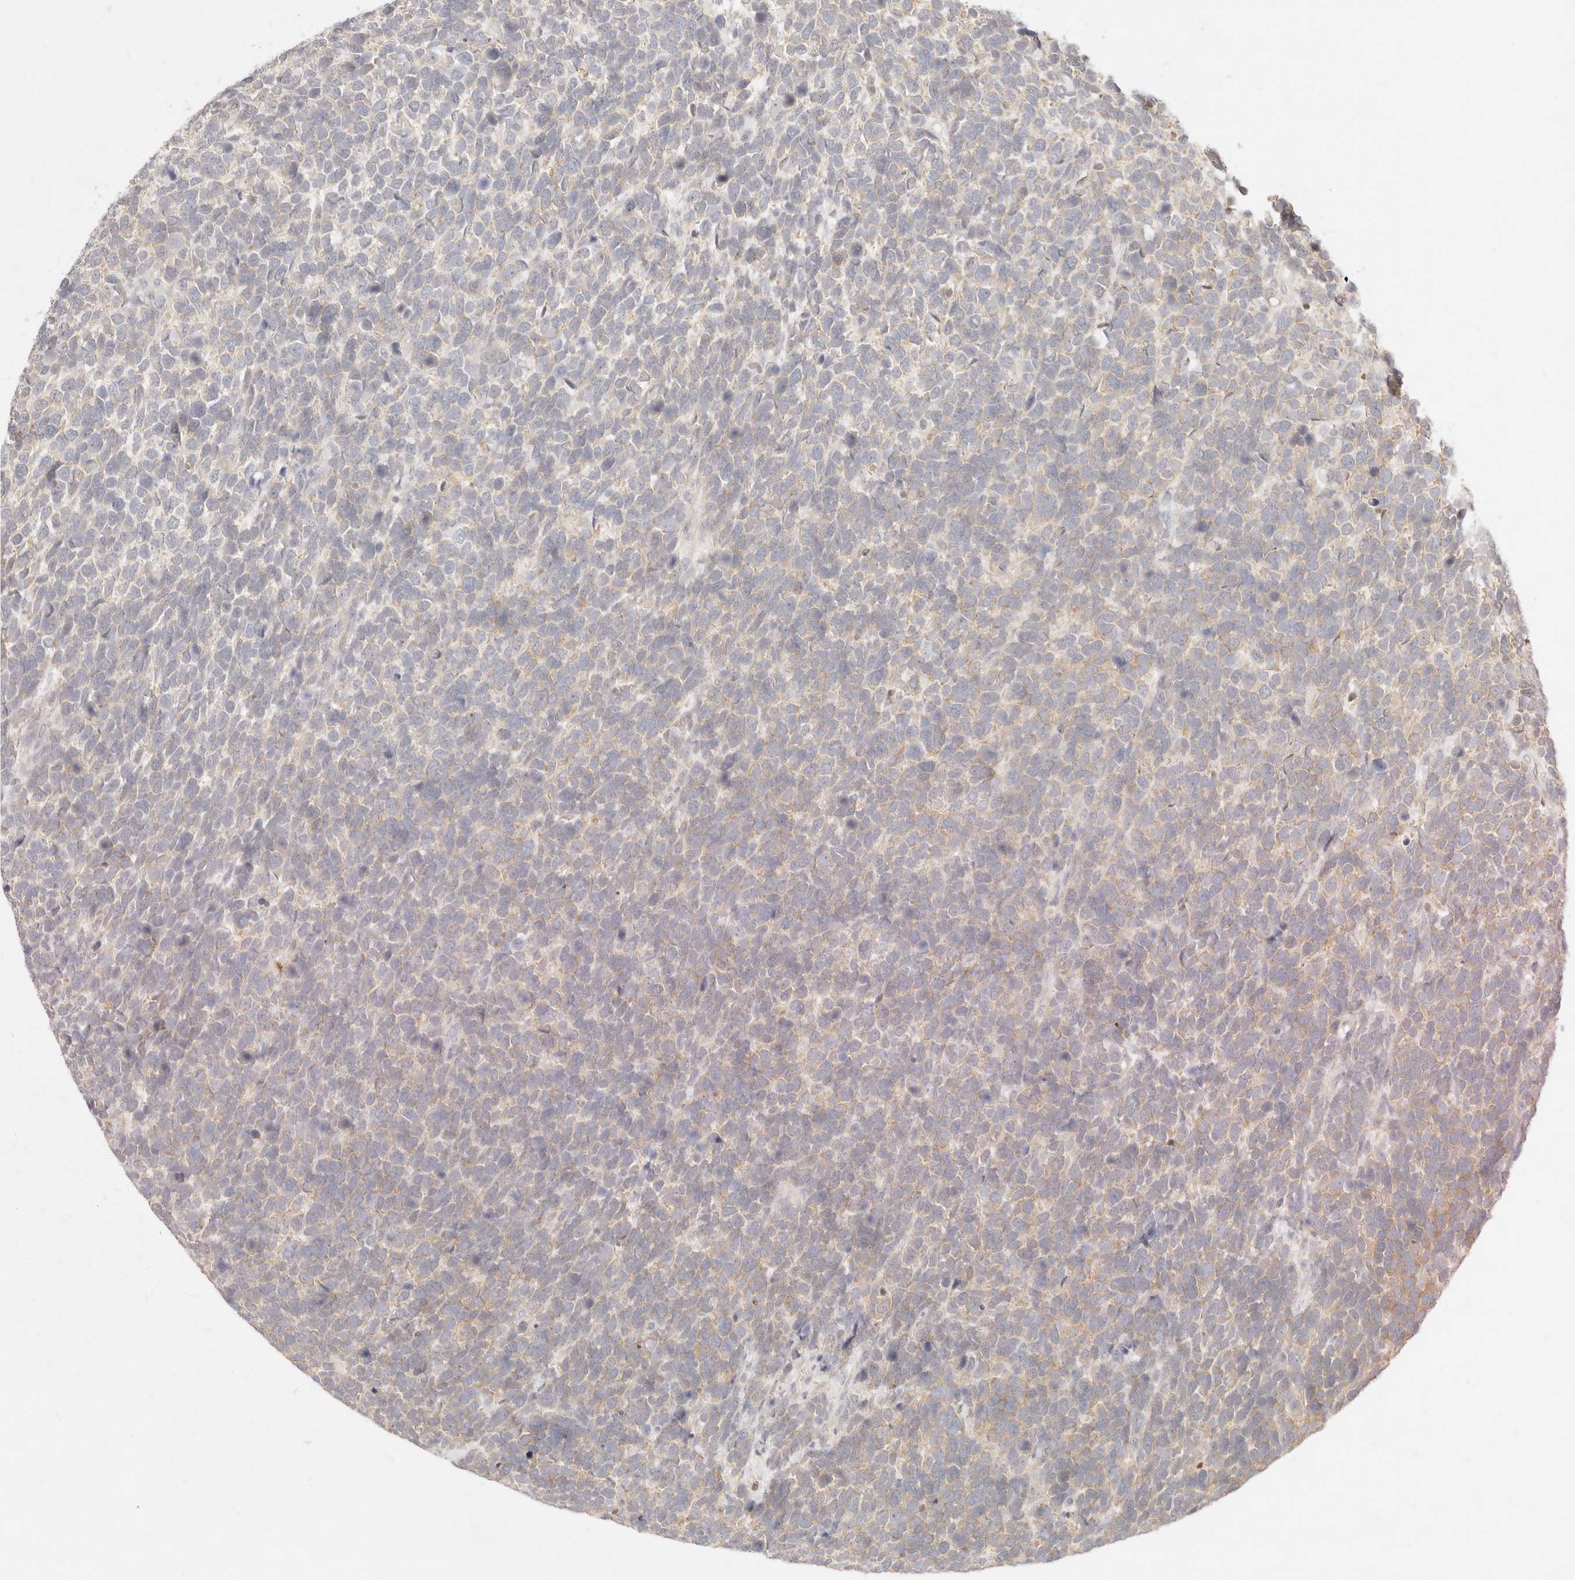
{"staining": {"intensity": "weak", "quantity": "25%-75%", "location": "cytoplasmic/membranous"}, "tissue": "urothelial cancer", "cell_type": "Tumor cells", "image_type": "cancer", "snomed": [{"axis": "morphology", "description": "Urothelial carcinoma, High grade"}, {"axis": "topography", "description": "Urinary bladder"}], "caption": "Immunohistochemistry (IHC) micrograph of urothelial cancer stained for a protein (brown), which displays low levels of weak cytoplasmic/membranous positivity in about 25%-75% of tumor cells.", "gene": "ASCL3", "patient": {"sex": "female", "age": 82}}